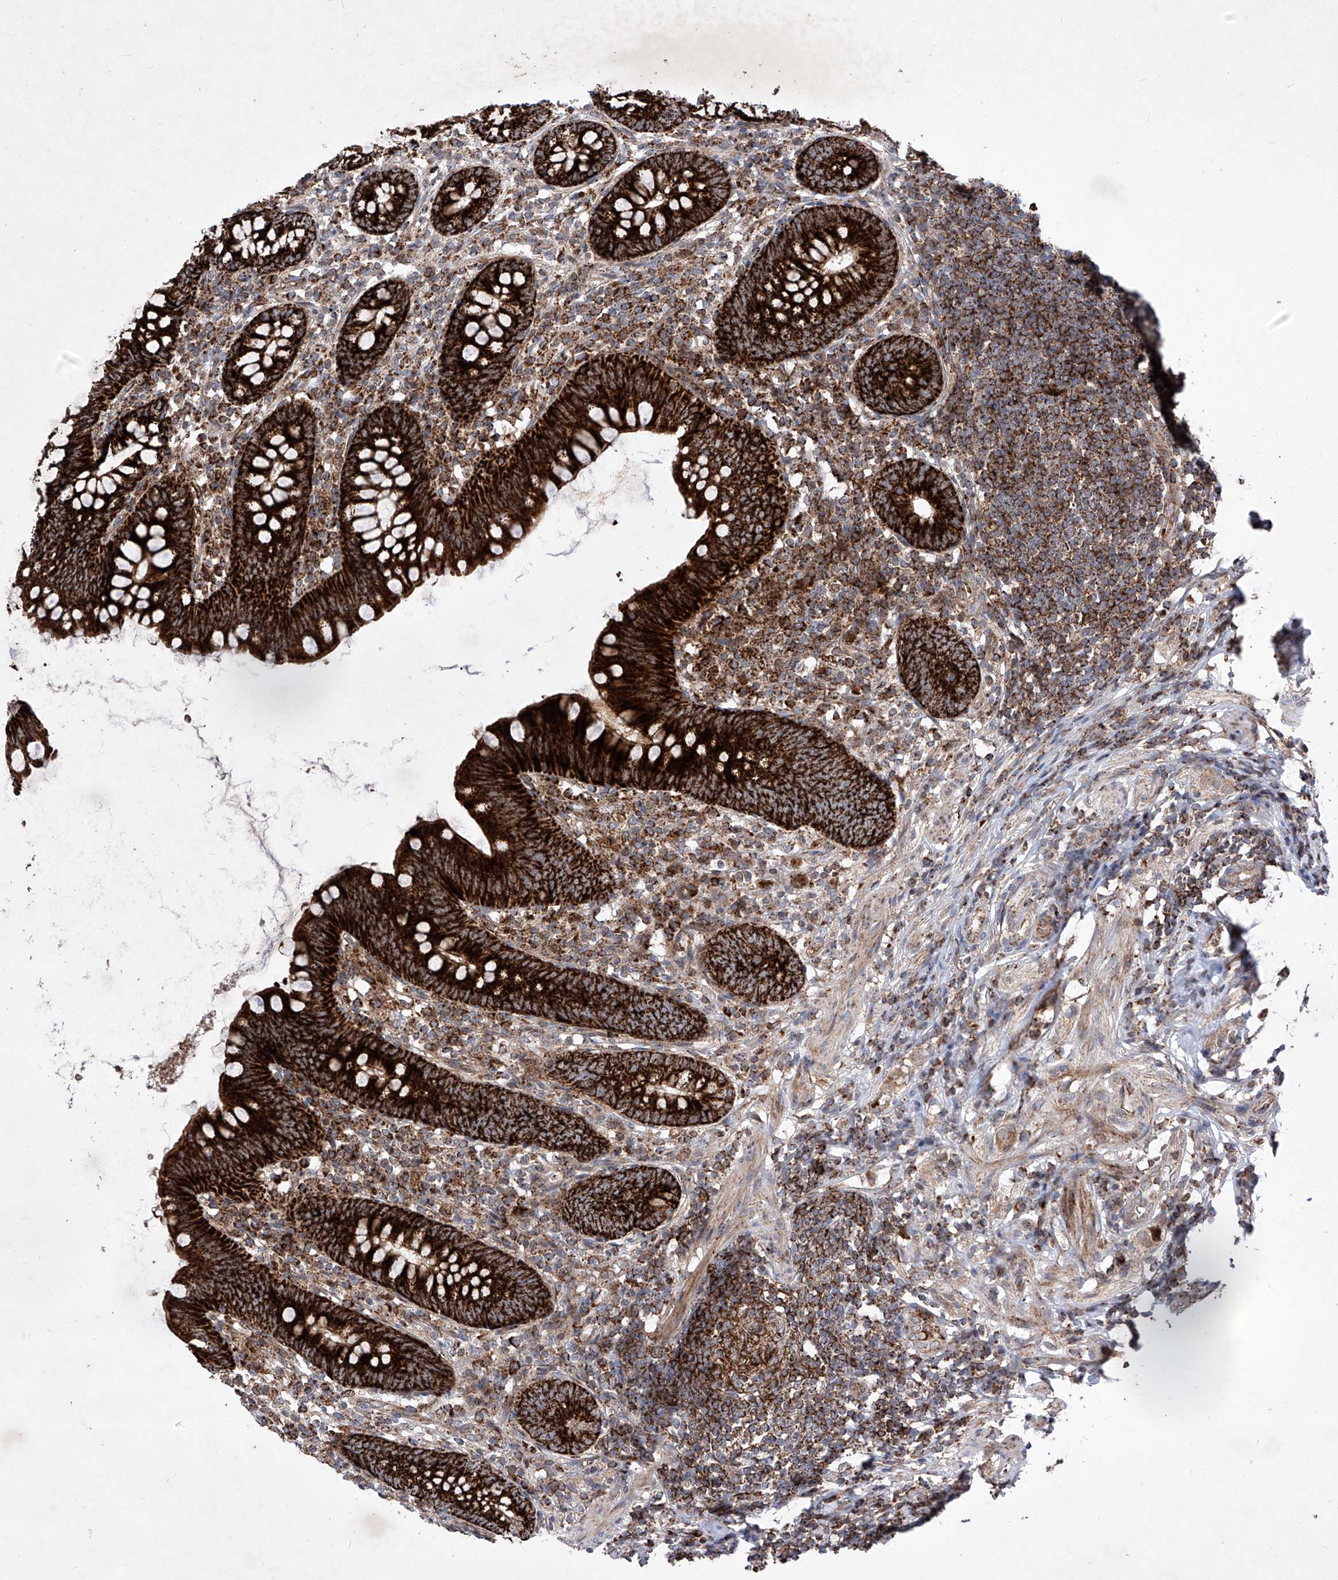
{"staining": {"intensity": "strong", "quantity": ">75%", "location": "cytoplasmic/membranous"}, "tissue": "appendix", "cell_type": "Glandular cells", "image_type": "normal", "snomed": [{"axis": "morphology", "description": "Normal tissue, NOS"}, {"axis": "topography", "description": "Appendix"}], "caption": "Immunohistochemical staining of unremarkable human appendix reveals high levels of strong cytoplasmic/membranous positivity in approximately >75% of glandular cells. (Brightfield microscopy of DAB IHC at high magnification).", "gene": "SEMA6A", "patient": {"sex": "female", "age": 62}}